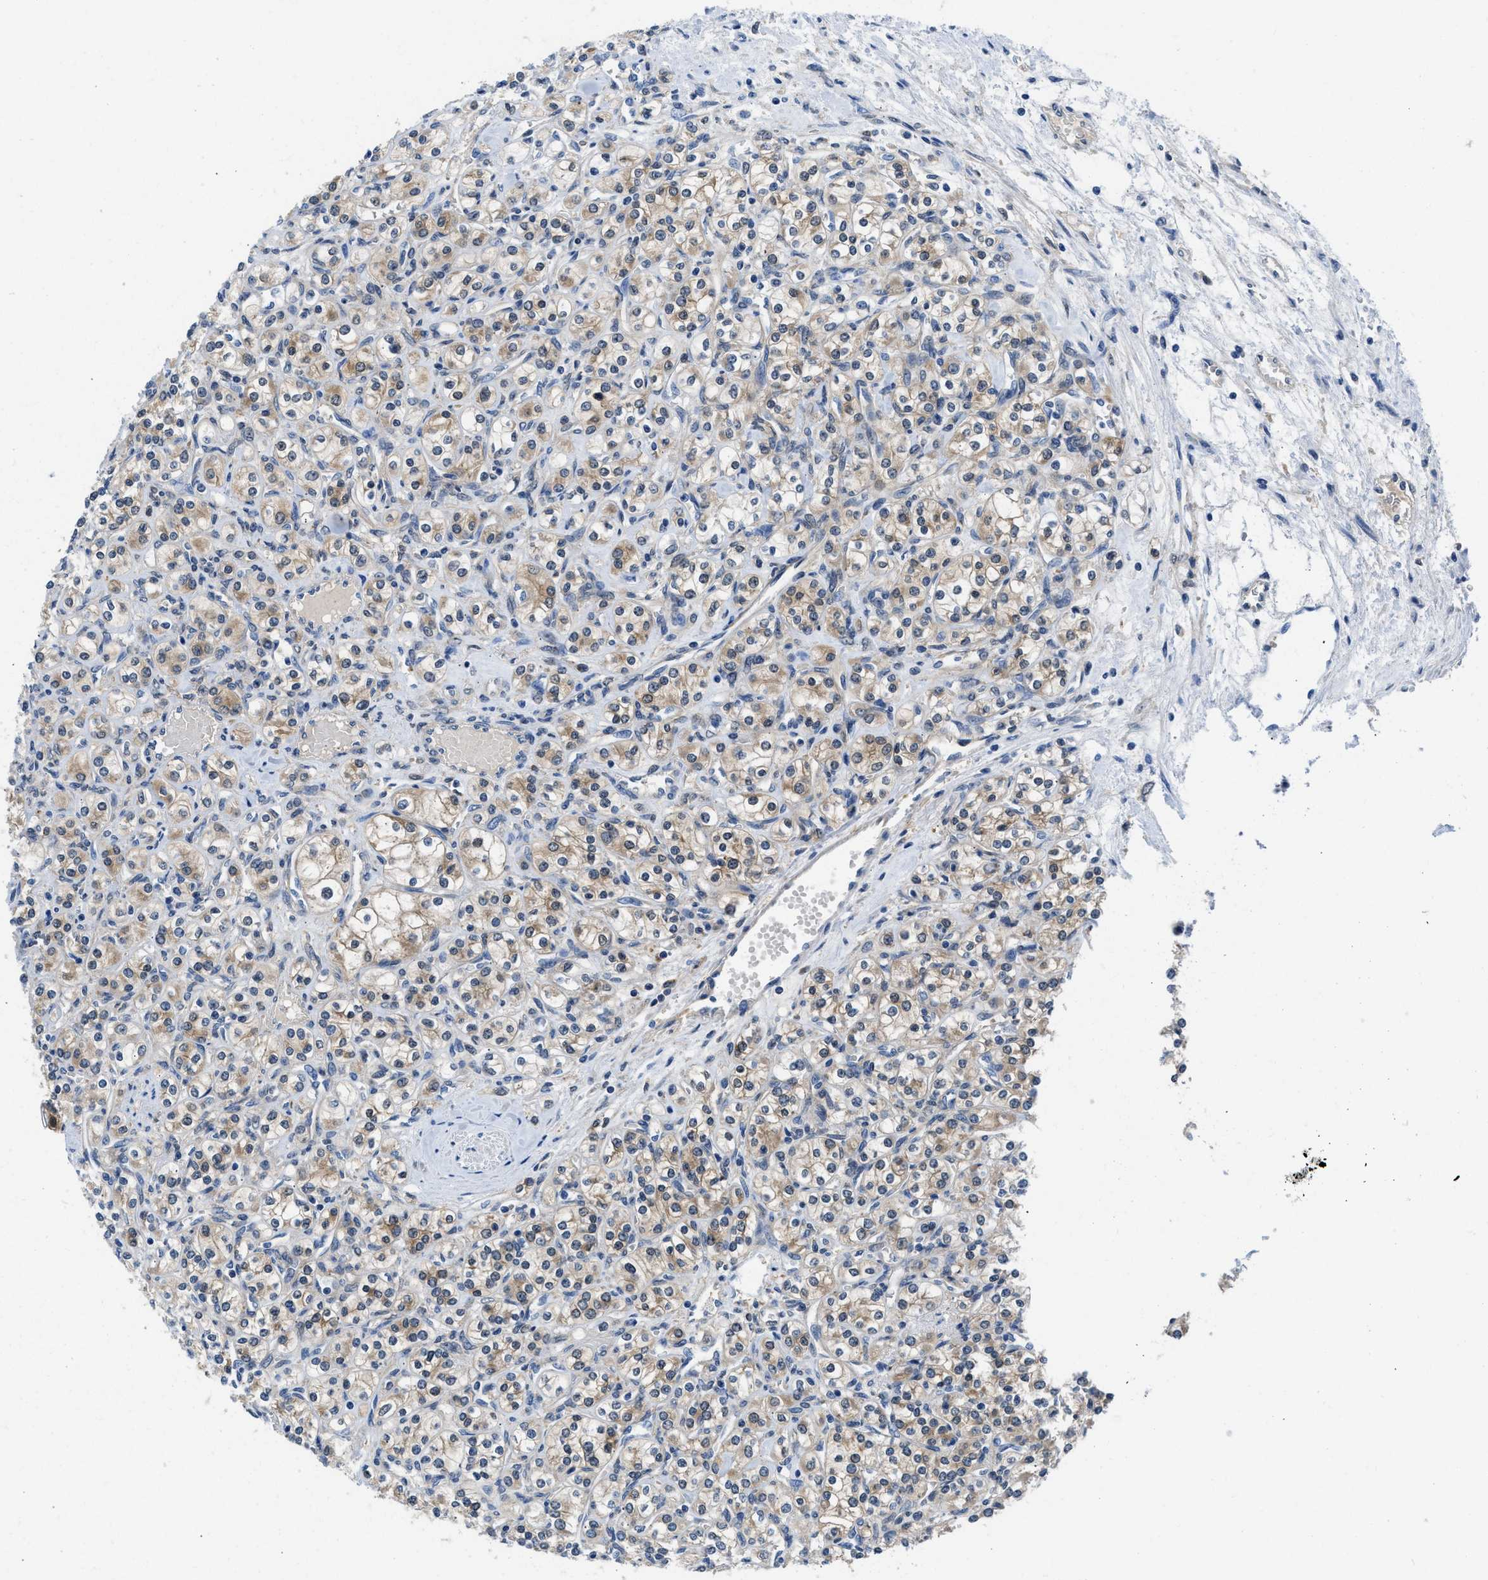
{"staining": {"intensity": "weak", "quantity": ">75%", "location": "cytoplasmic/membranous"}, "tissue": "renal cancer", "cell_type": "Tumor cells", "image_type": "cancer", "snomed": [{"axis": "morphology", "description": "Adenocarcinoma, NOS"}, {"axis": "topography", "description": "Kidney"}], "caption": "Adenocarcinoma (renal) stained with a brown dye exhibits weak cytoplasmic/membranous positive positivity in about >75% of tumor cells.", "gene": "CBR1", "patient": {"sex": "male", "age": 77}}